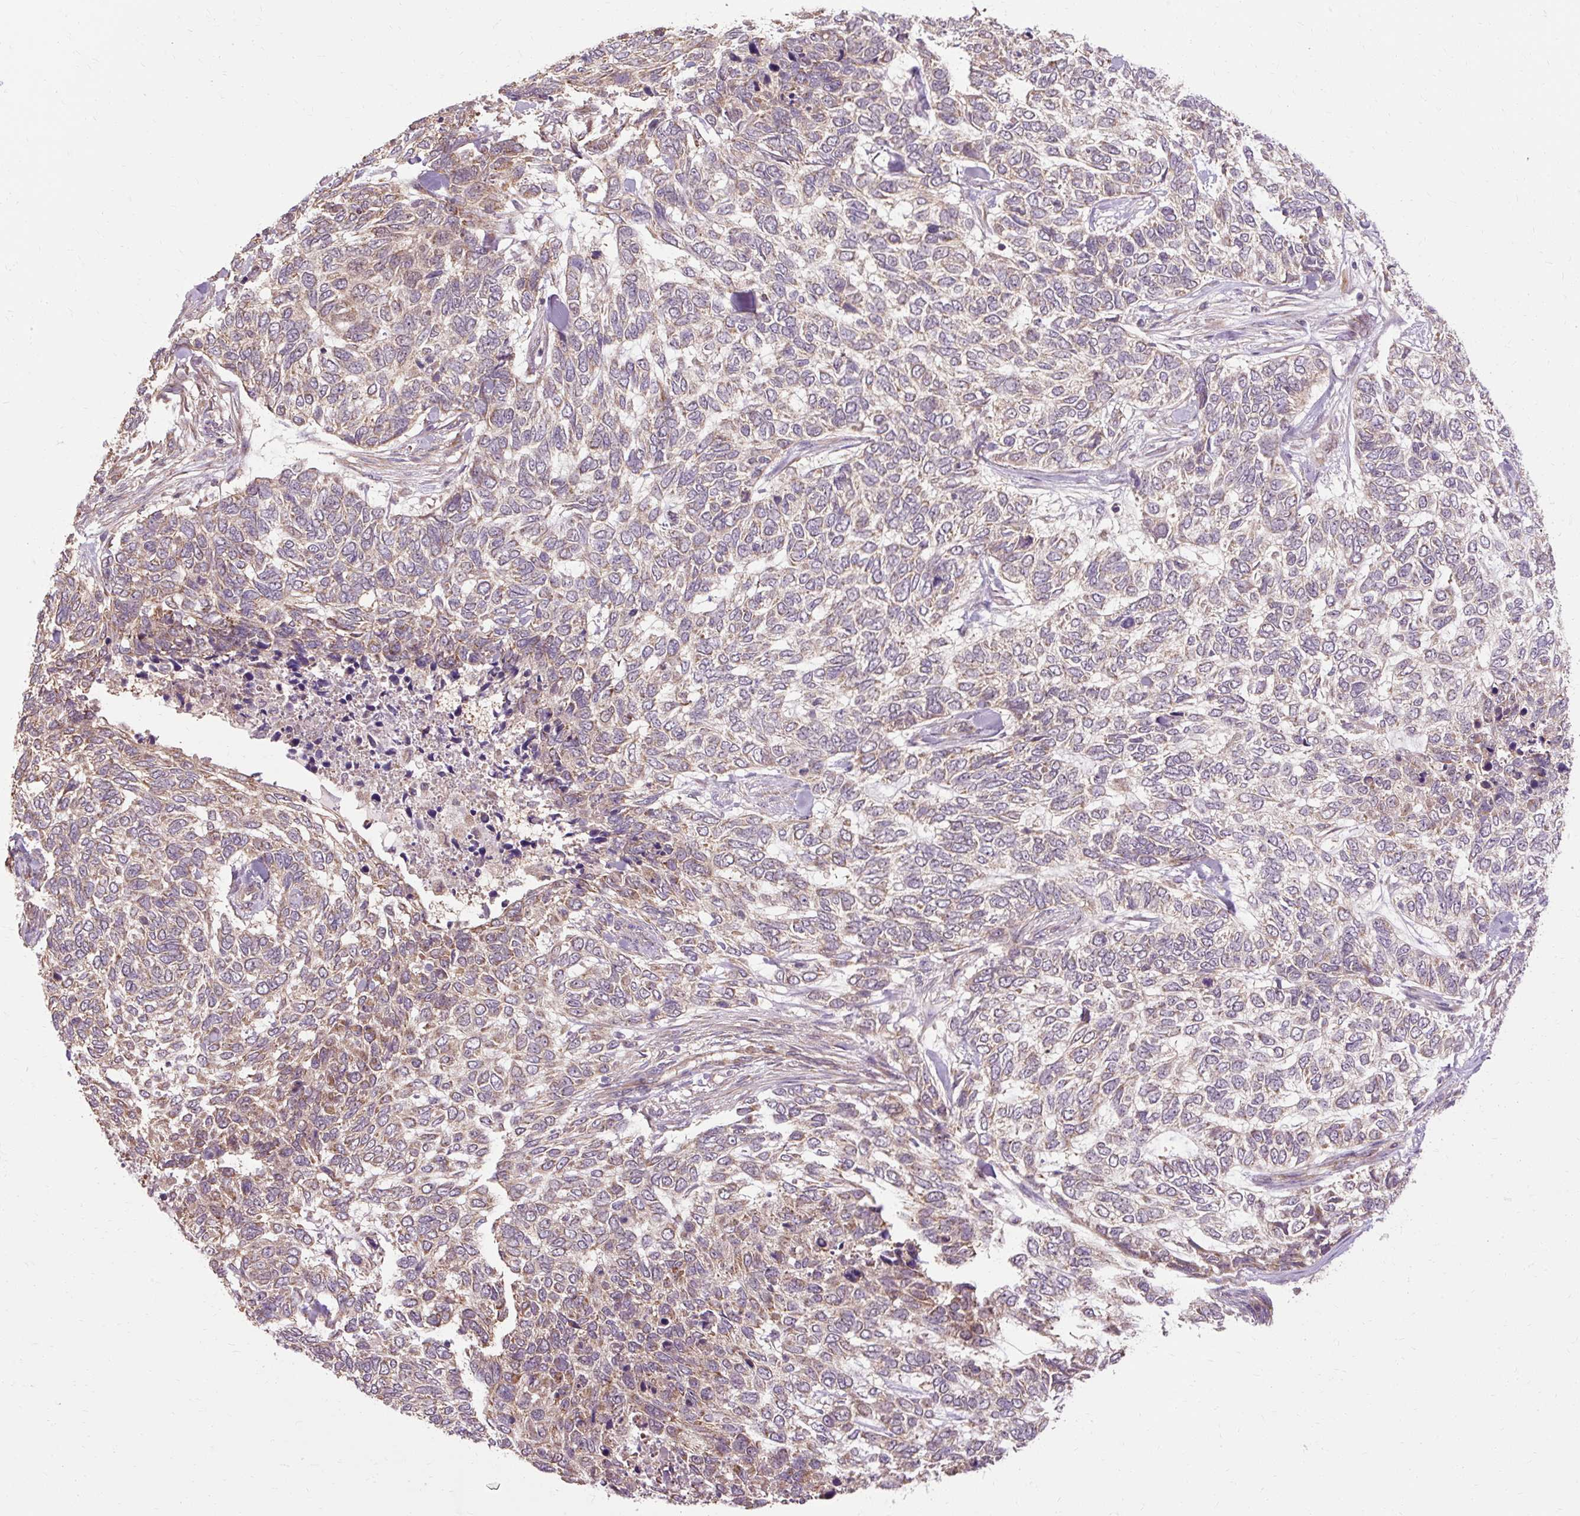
{"staining": {"intensity": "weak", "quantity": "25%-75%", "location": "cytoplasmic/membranous"}, "tissue": "skin cancer", "cell_type": "Tumor cells", "image_type": "cancer", "snomed": [{"axis": "morphology", "description": "Basal cell carcinoma"}, {"axis": "topography", "description": "Skin"}], "caption": "This is a histology image of IHC staining of skin basal cell carcinoma, which shows weak positivity in the cytoplasmic/membranous of tumor cells.", "gene": "FLRT1", "patient": {"sex": "female", "age": 65}}